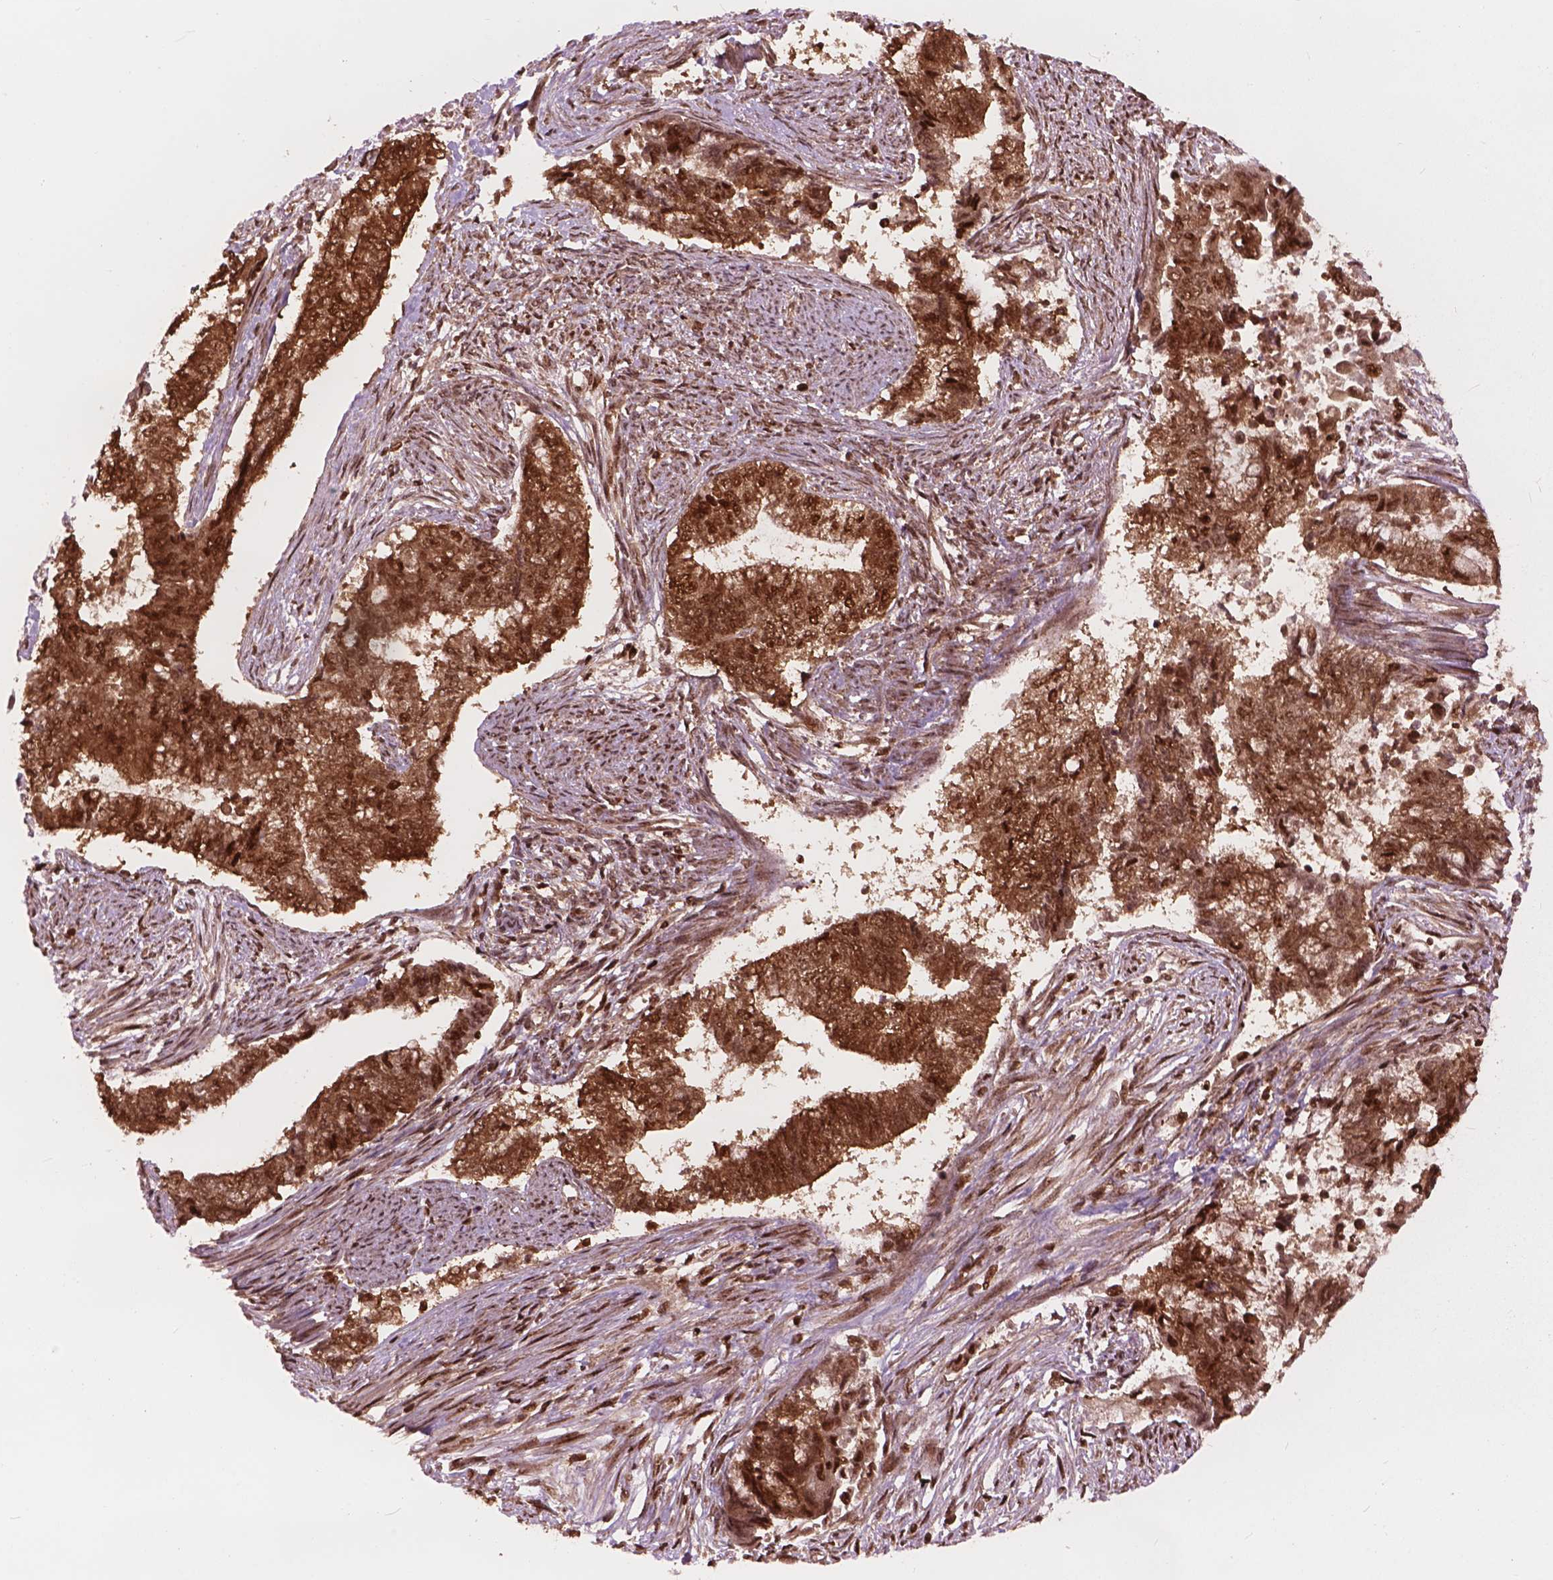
{"staining": {"intensity": "moderate", "quantity": ">75%", "location": "cytoplasmic/membranous,nuclear"}, "tissue": "endometrial cancer", "cell_type": "Tumor cells", "image_type": "cancer", "snomed": [{"axis": "morphology", "description": "Adenocarcinoma, NOS"}, {"axis": "topography", "description": "Endometrium"}], "caption": "Human endometrial cancer (adenocarcinoma) stained for a protein (brown) exhibits moderate cytoplasmic/membranous and nuclear positive expression in about >75% of tumor cells.", "gene": "ANP32B", "patient": {"sex": "female", "age": 65}}